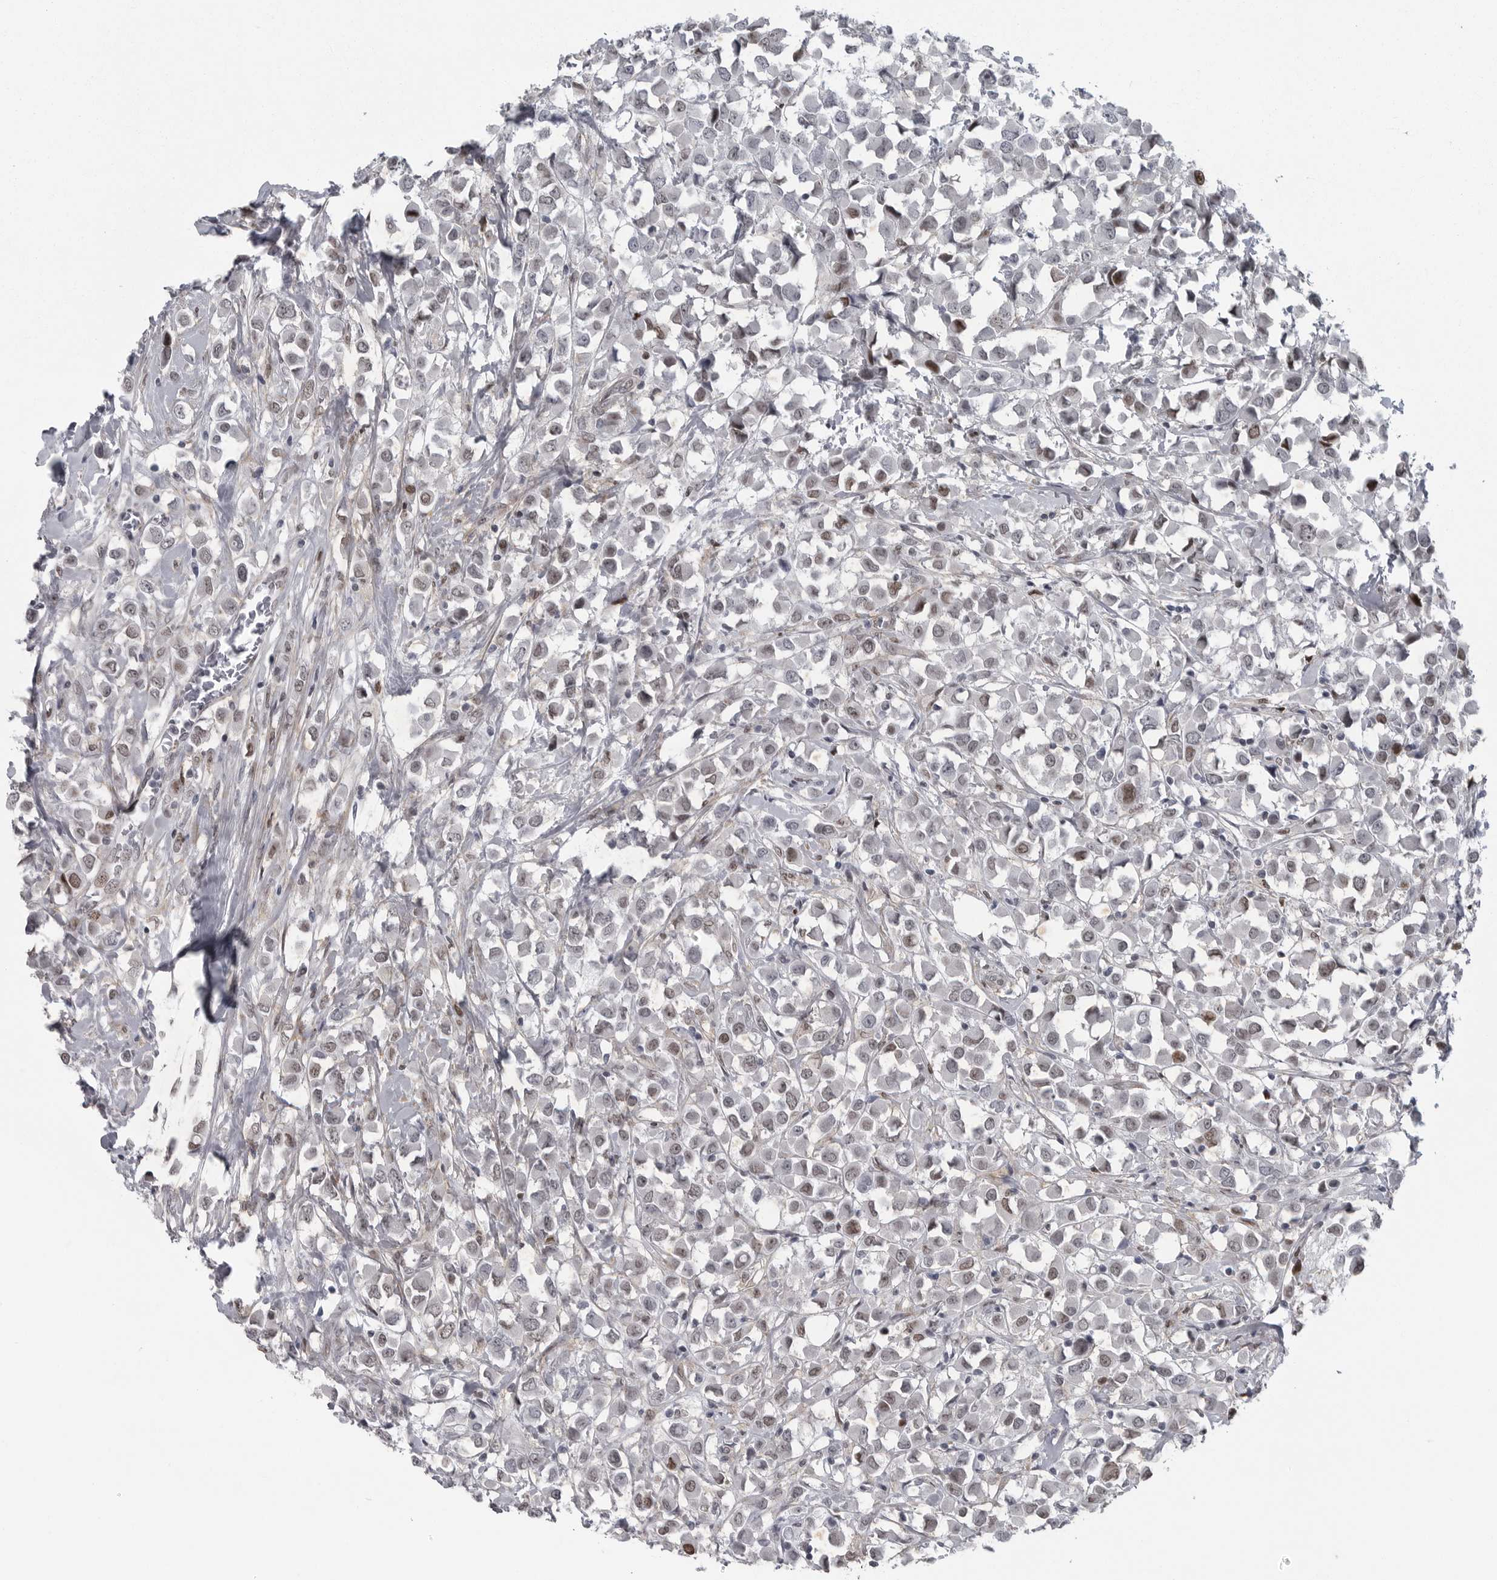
{"staining": {"intensity": "moderate", "quantity": "<25%", "location": "nuclear"}, "tissue": "breast cancer", "cell_type": "Tumor cells", "image_type": "cancer", "snomed": [{"axis": "morphology", "description": "Duct carcinoma"}, {"axis": "topography", "description": "Breast"}], "caption": "This is an image of immunohistochemistry (IHC) staining of breast cancer, which shows moderate staining in the nuclear of tumor cells.", "gene": "HMGN3", "patient": {"sex": "female", "age": 61}}